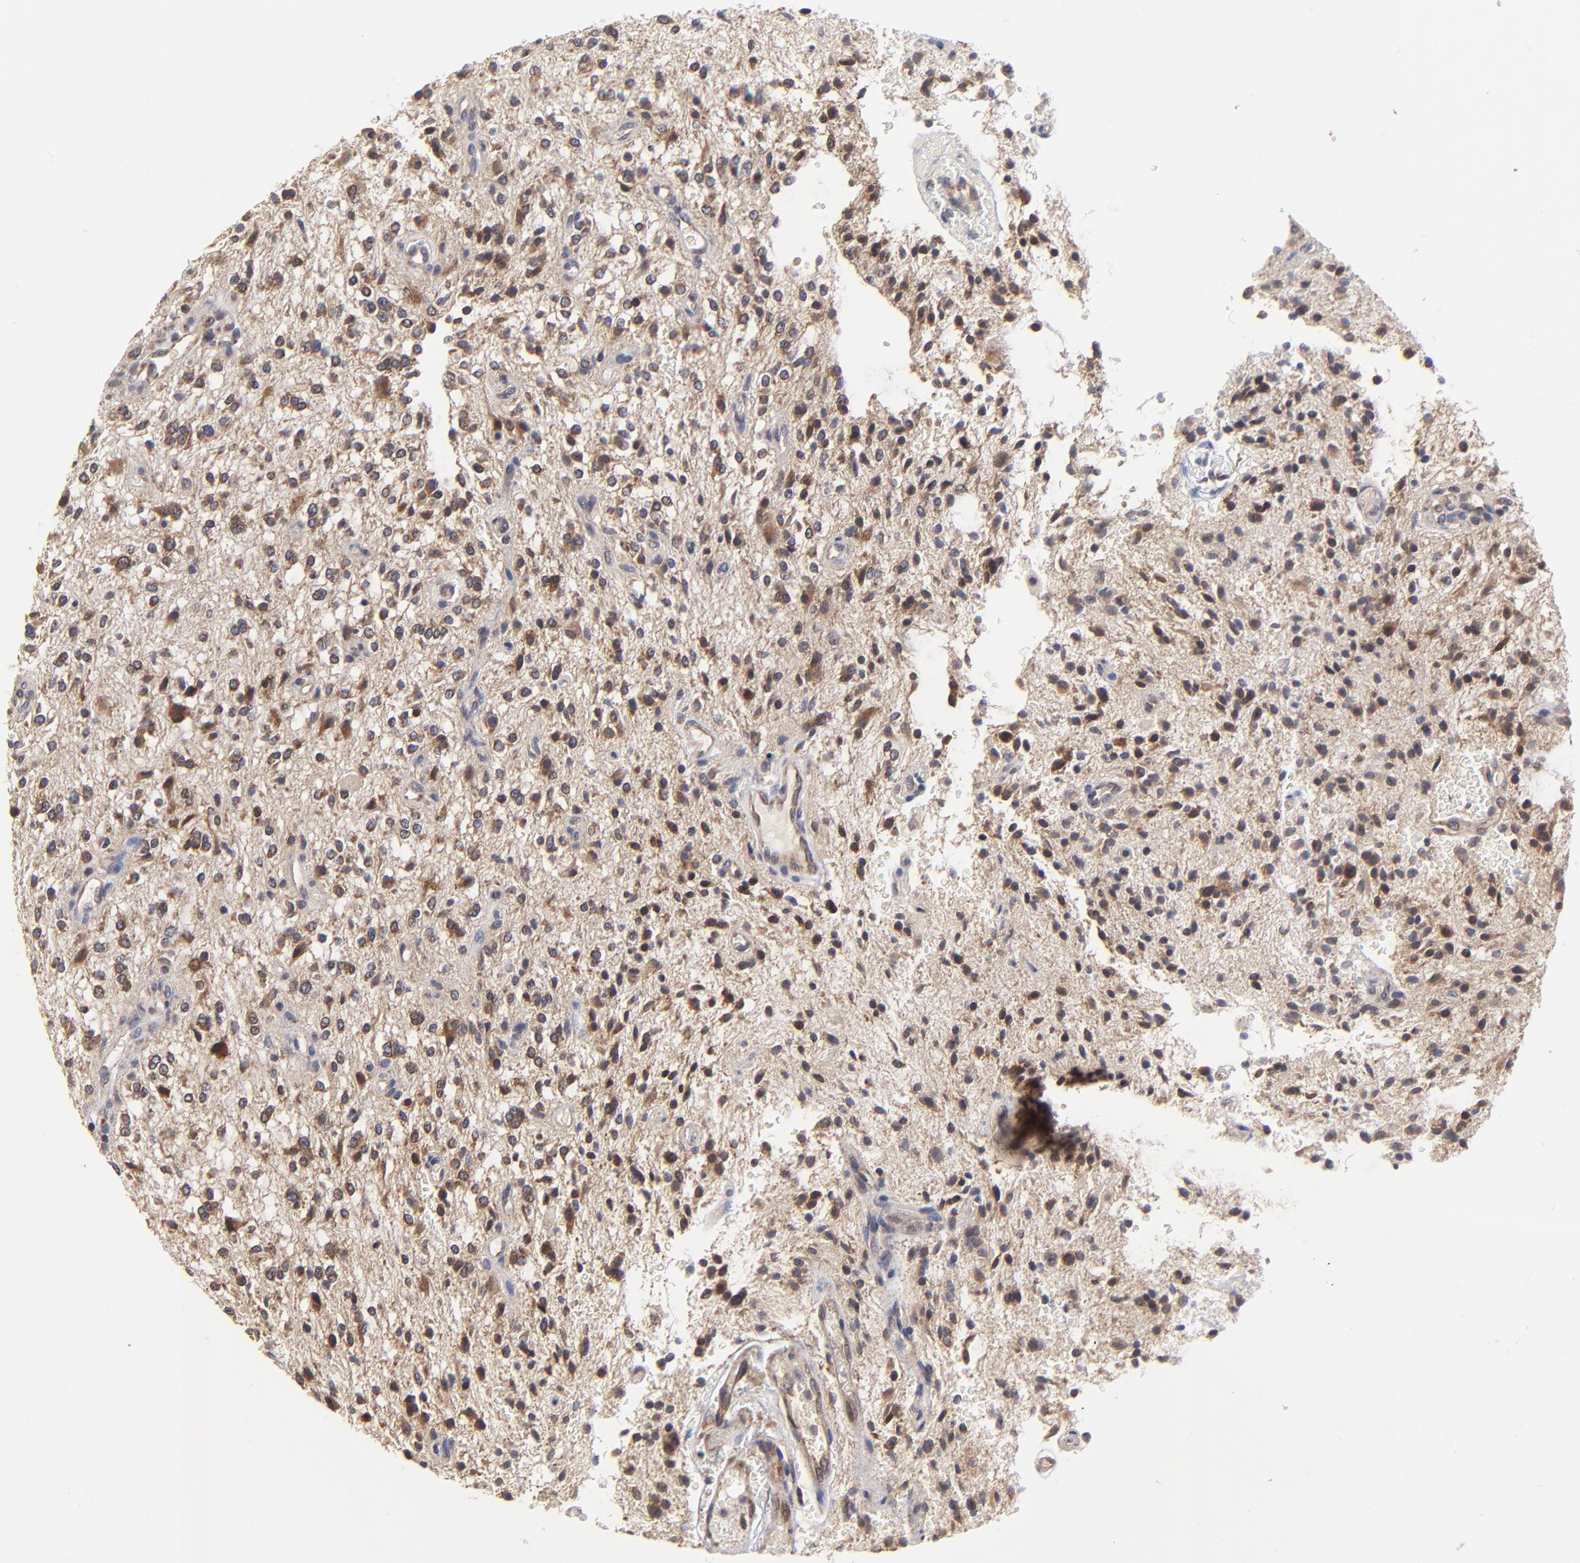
{"staining": {"intensity": "weak", "quantity": ">75%", "location": "cytoplasmic/membranous"}, "tissue": "glioma", "cell_type": "Tumor cells", "image_type": "cancer", "snomed": [{"axis": "morphology", "description": "Glioma, malignant, NOS"}, {"axis": "topography", "description": "Cerebellum"}], "caption": "Approximately >75% of tumor cells in human glioma (malignant) exhibit weak cytoplasmic/membranous protein expression as visualized by brown immunohistochemical staining.", "gene": "ZNF550", "patient": {"sex": "female", "age": 10}}